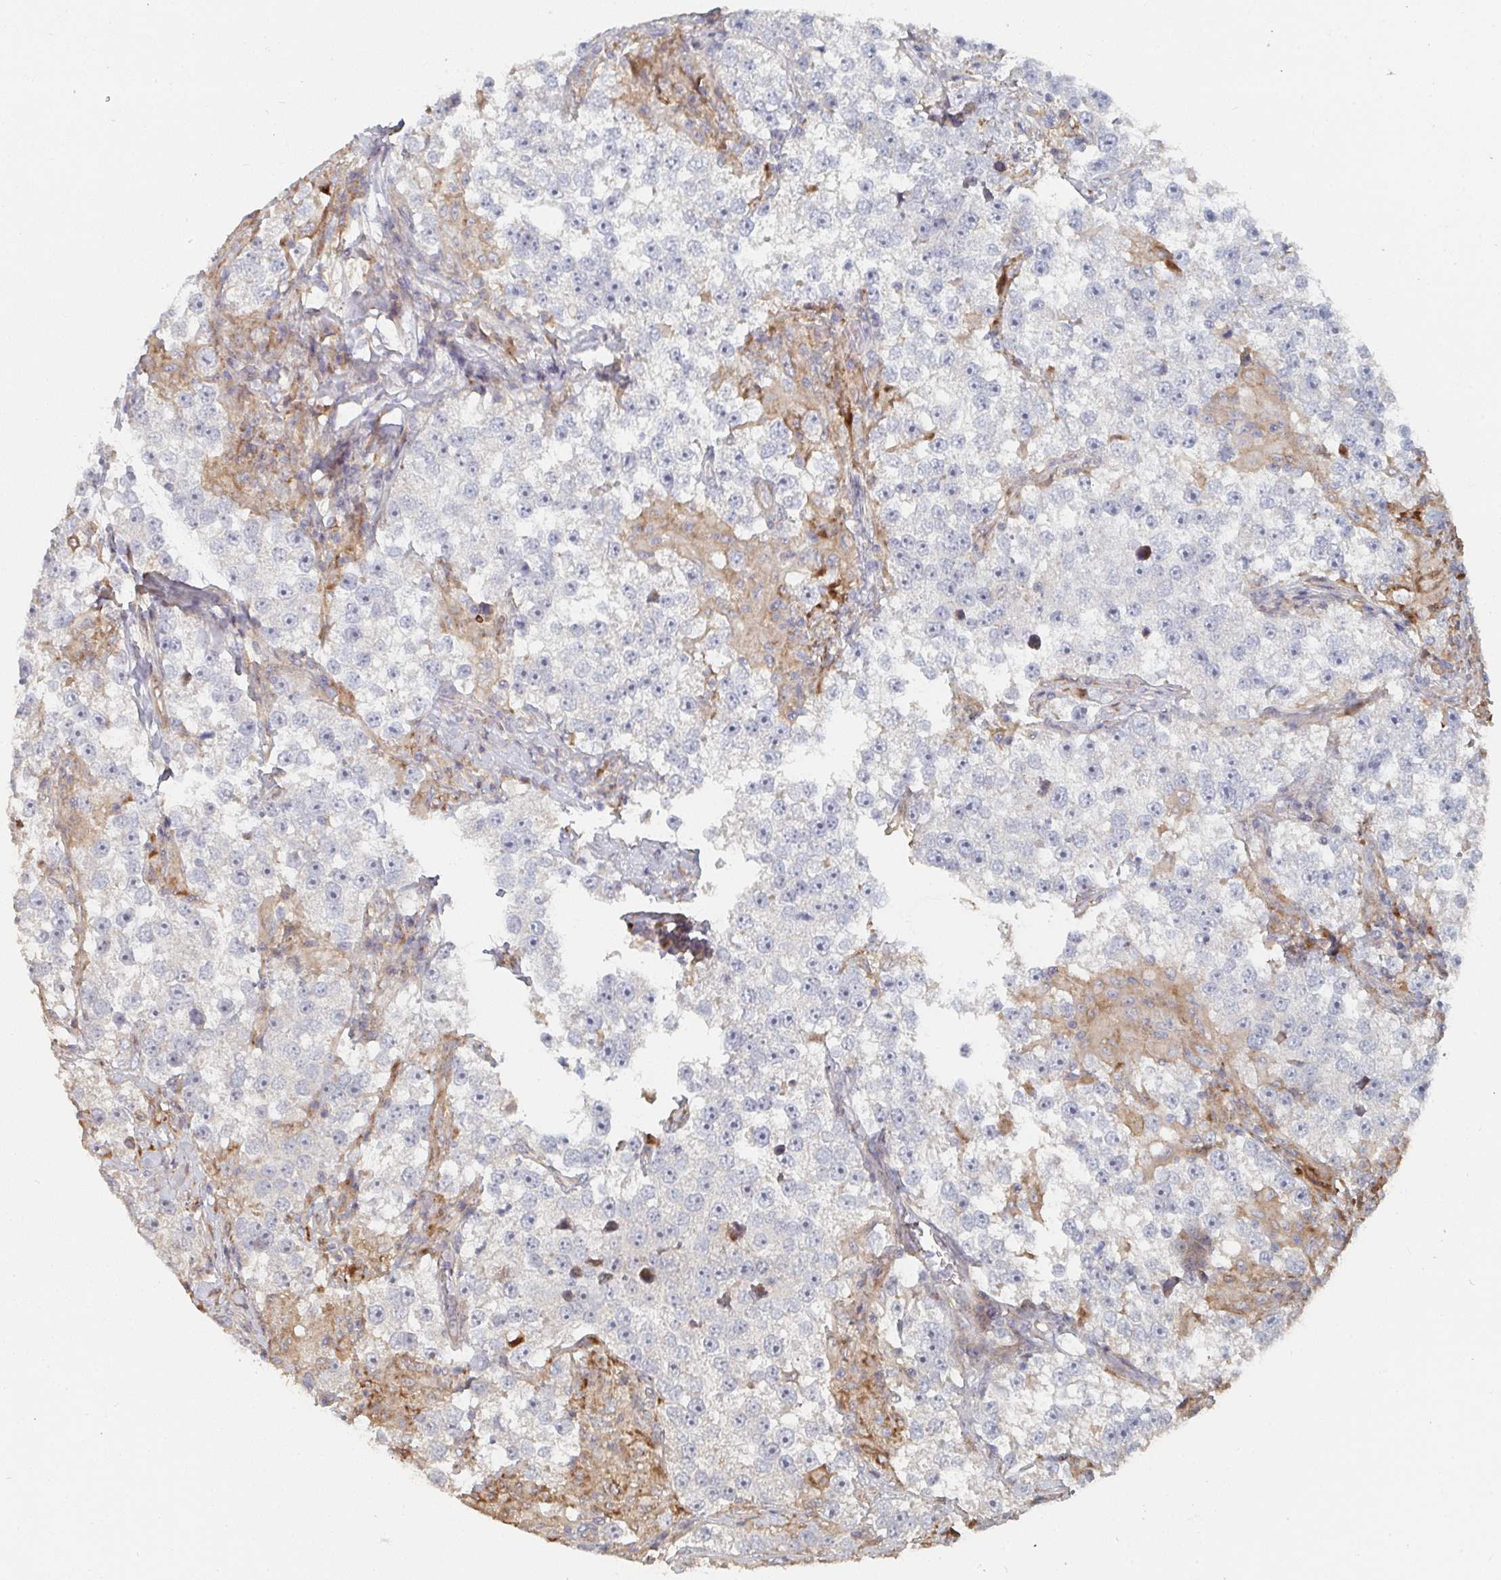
{"staining": {"intensity": "negative", "quantity": "none", "location": "none"}, "tissue": "testis cancer", "cell_type": "Tumor cells", "image_type": "cancer", "snomed": [{"axis": "morphology", "description": "Seminoma, NOS"}, {"axis": "topography", "description": "Testis"}], "caption": "Tumor cells show no significant protein expression in testis seminoma.", "gene": "PTEN", "patient": {"sex": "male", "age": 46}}